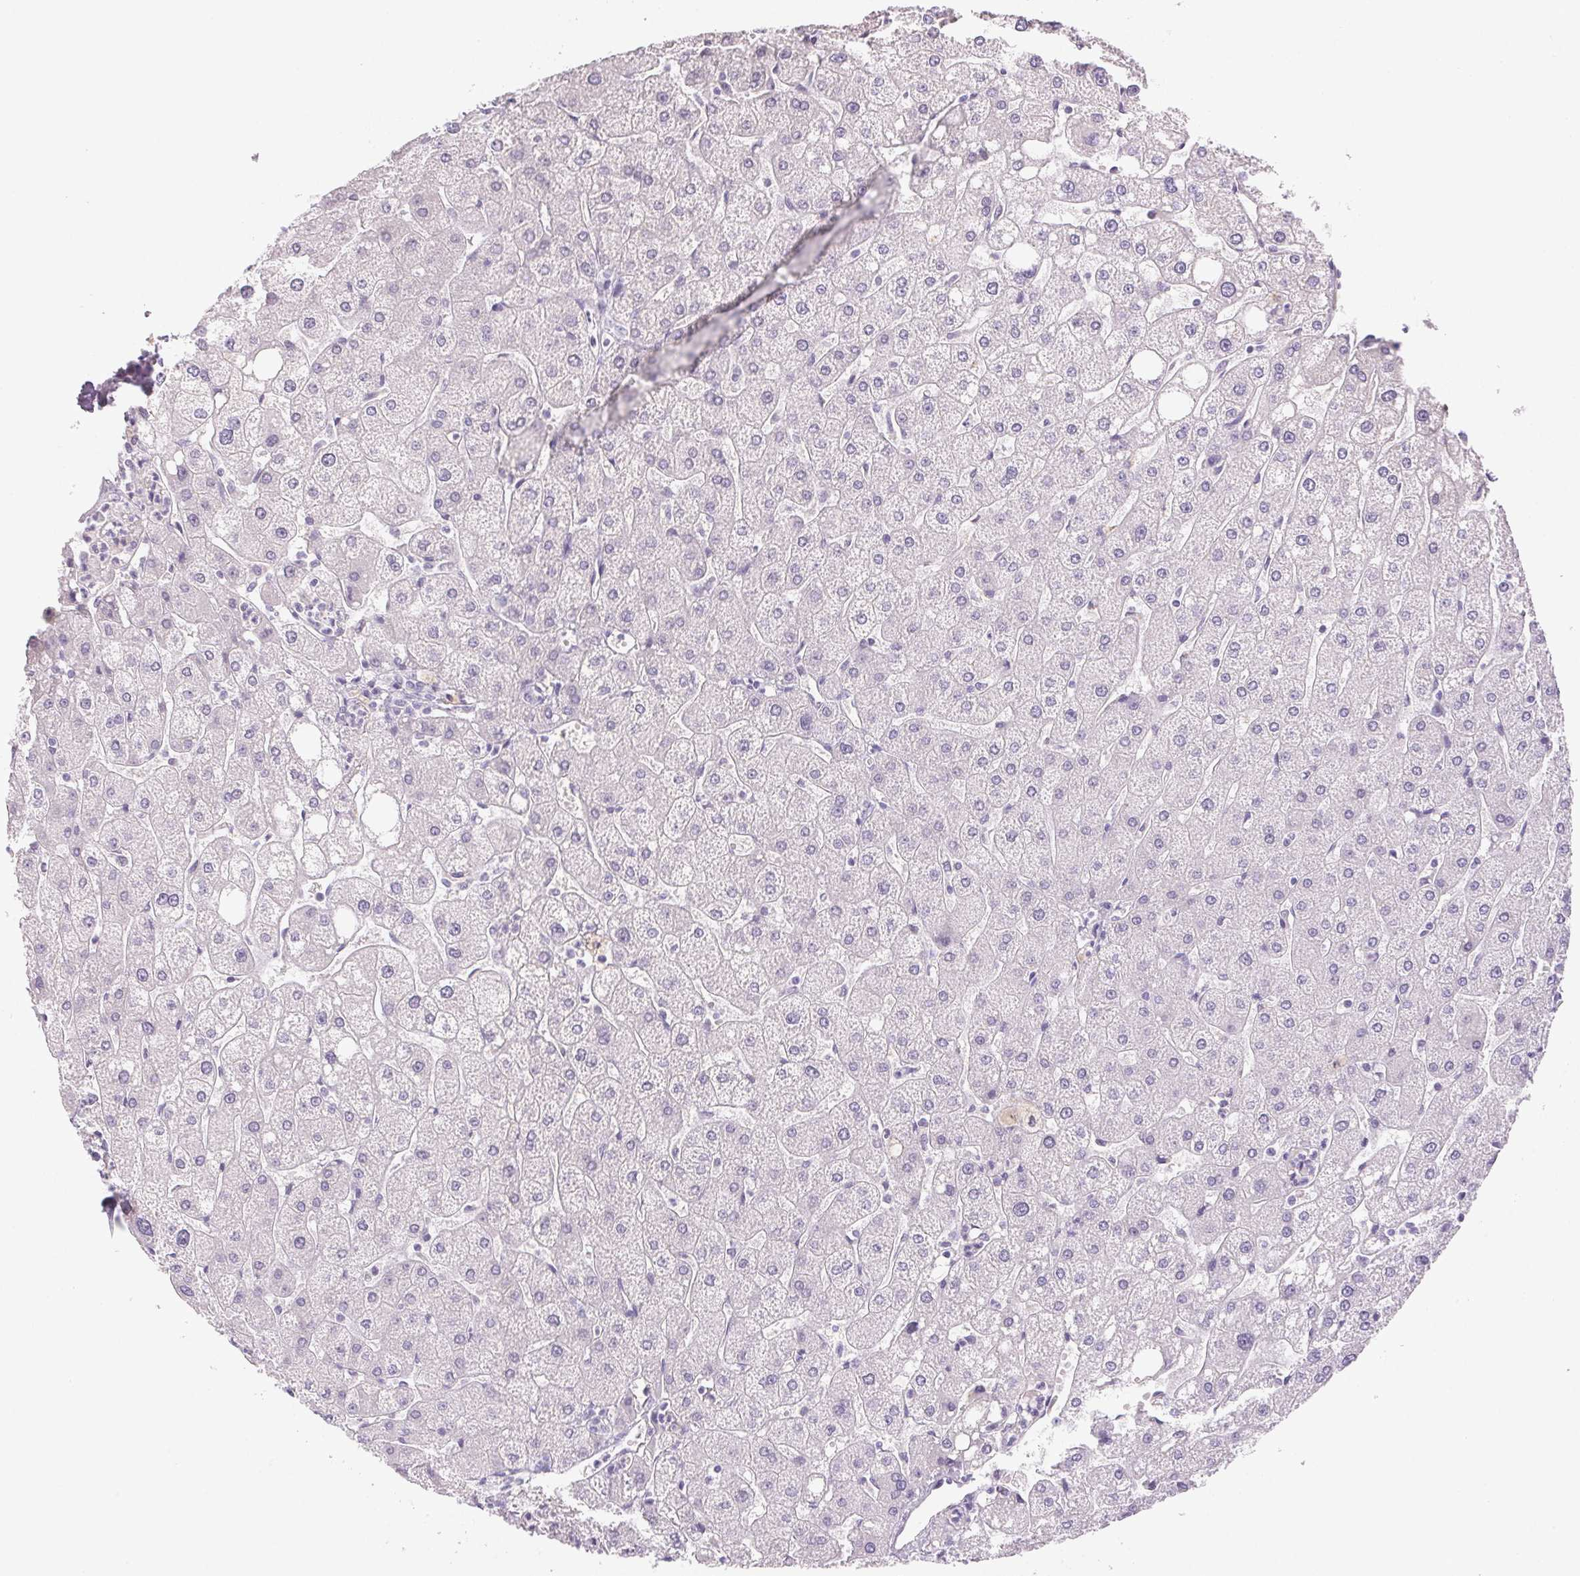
{"staining": {"intensity": "negative", "quantity": "none", "location": "none"}, "tissue": "liver", "cell_type": "Cholangiocytes", "image_type": "normal", "snomed": [{"axis": "morphology", "description": "Normal tissue, NOS"}, {"axis": "topography", "description": "Liver"}], "caption": "Immunohistochemical staining of benign liver reveals no significant expression in cholangiocytes.", "gene": "BPIFB2", "patient": {"sex": "male", "age": 67}}